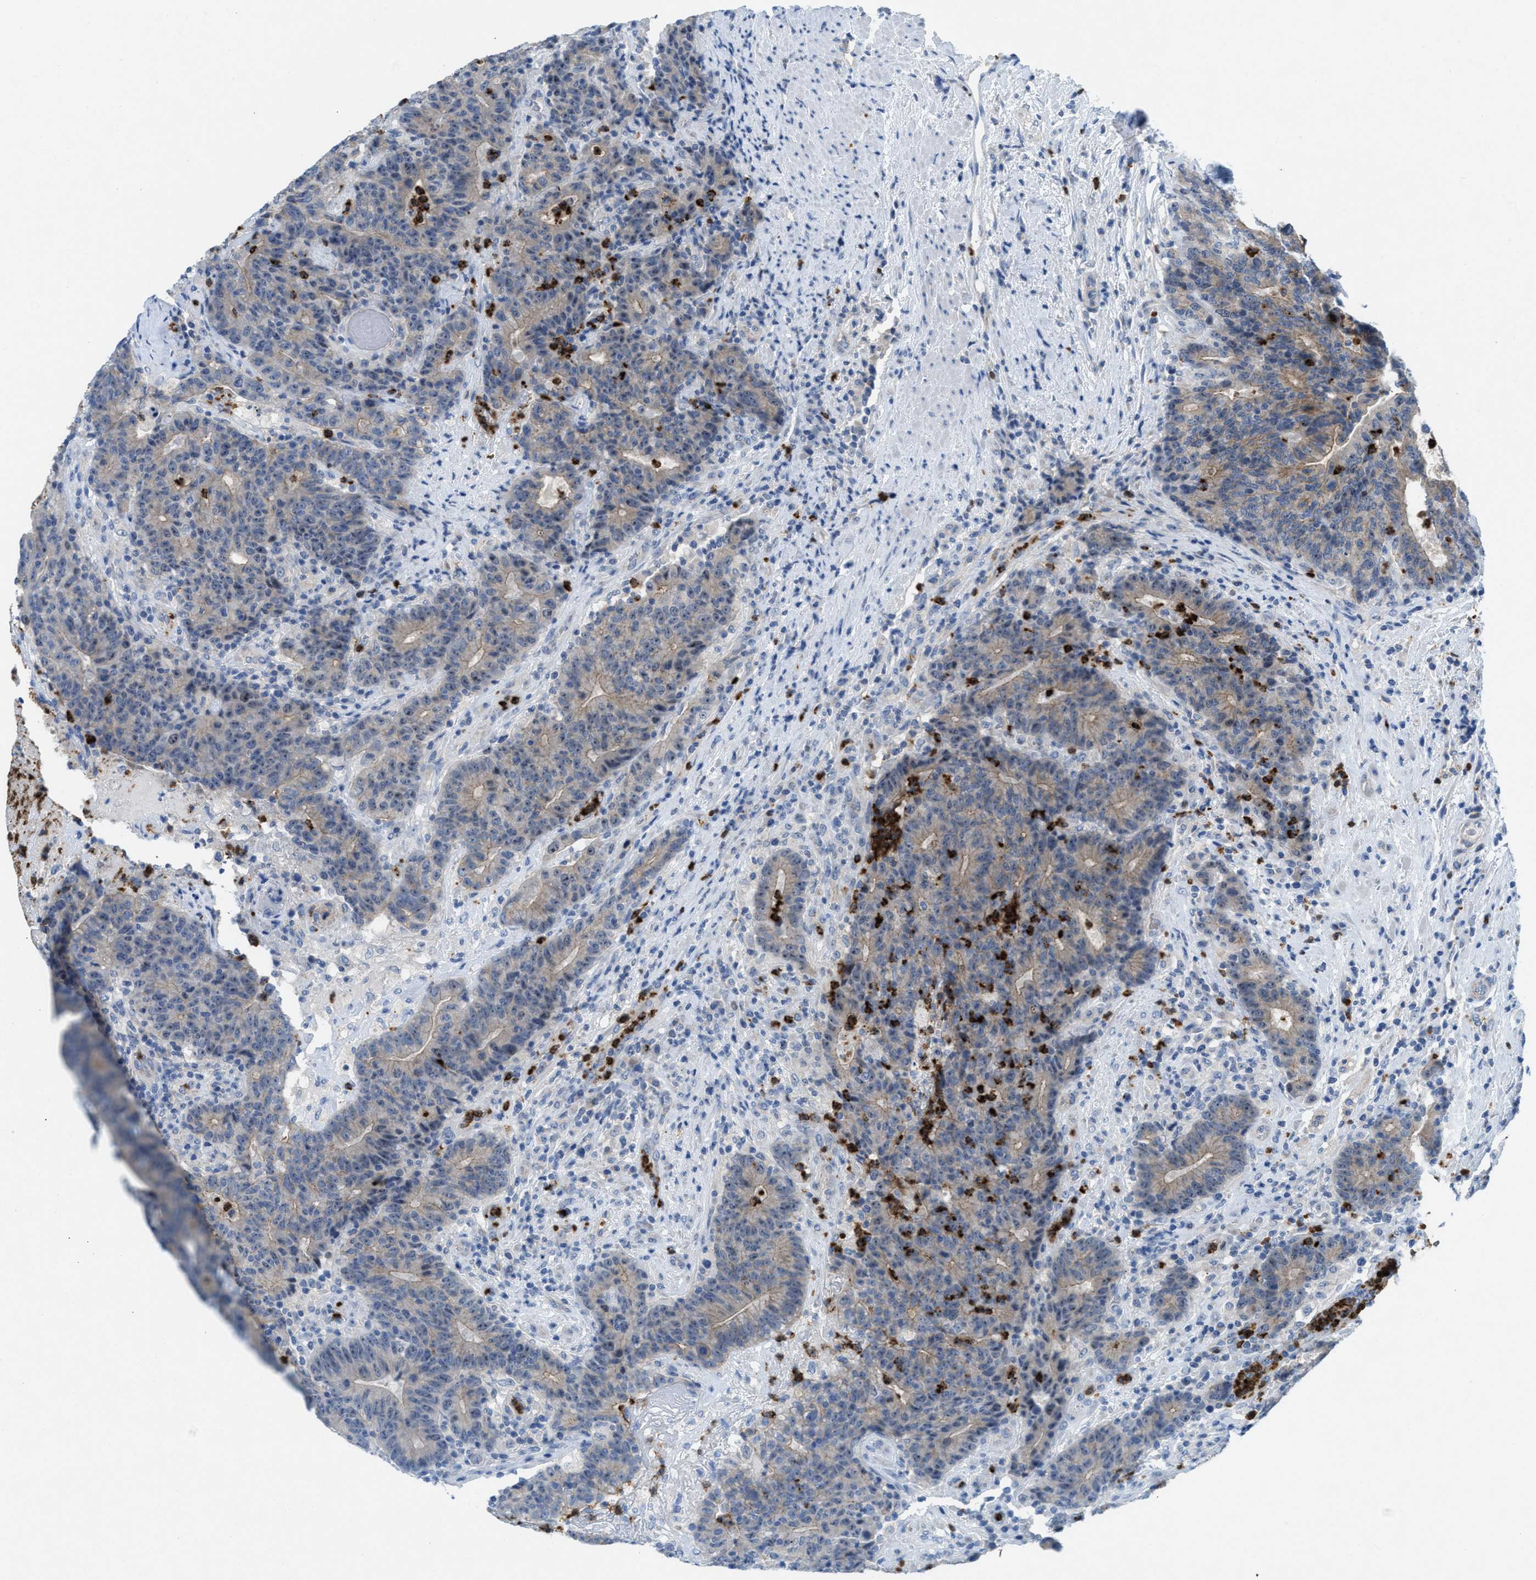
{"staining": {"intensity": "weak", "quantity": "<25%", "location": "cytoplasmic/membranous"}, "tissue": "colorectal cancer", "cell_type": "Tumor cells", "image_type": "cancer", "snomed": [{"axis": "morphology", "description": "Normal tissue, NOS"}, {"axis": "morphology", "description": "Adenocarcinoma, NOS"}, {"axis": "topography", "description": "Colon"}], "caption": "This is an IHC histopathology image of human colorectal adenocarcinoma. There is no staining in tumor cells.", "gene": "CMTM1", "patient": {"sex": "female", "age": 75}}